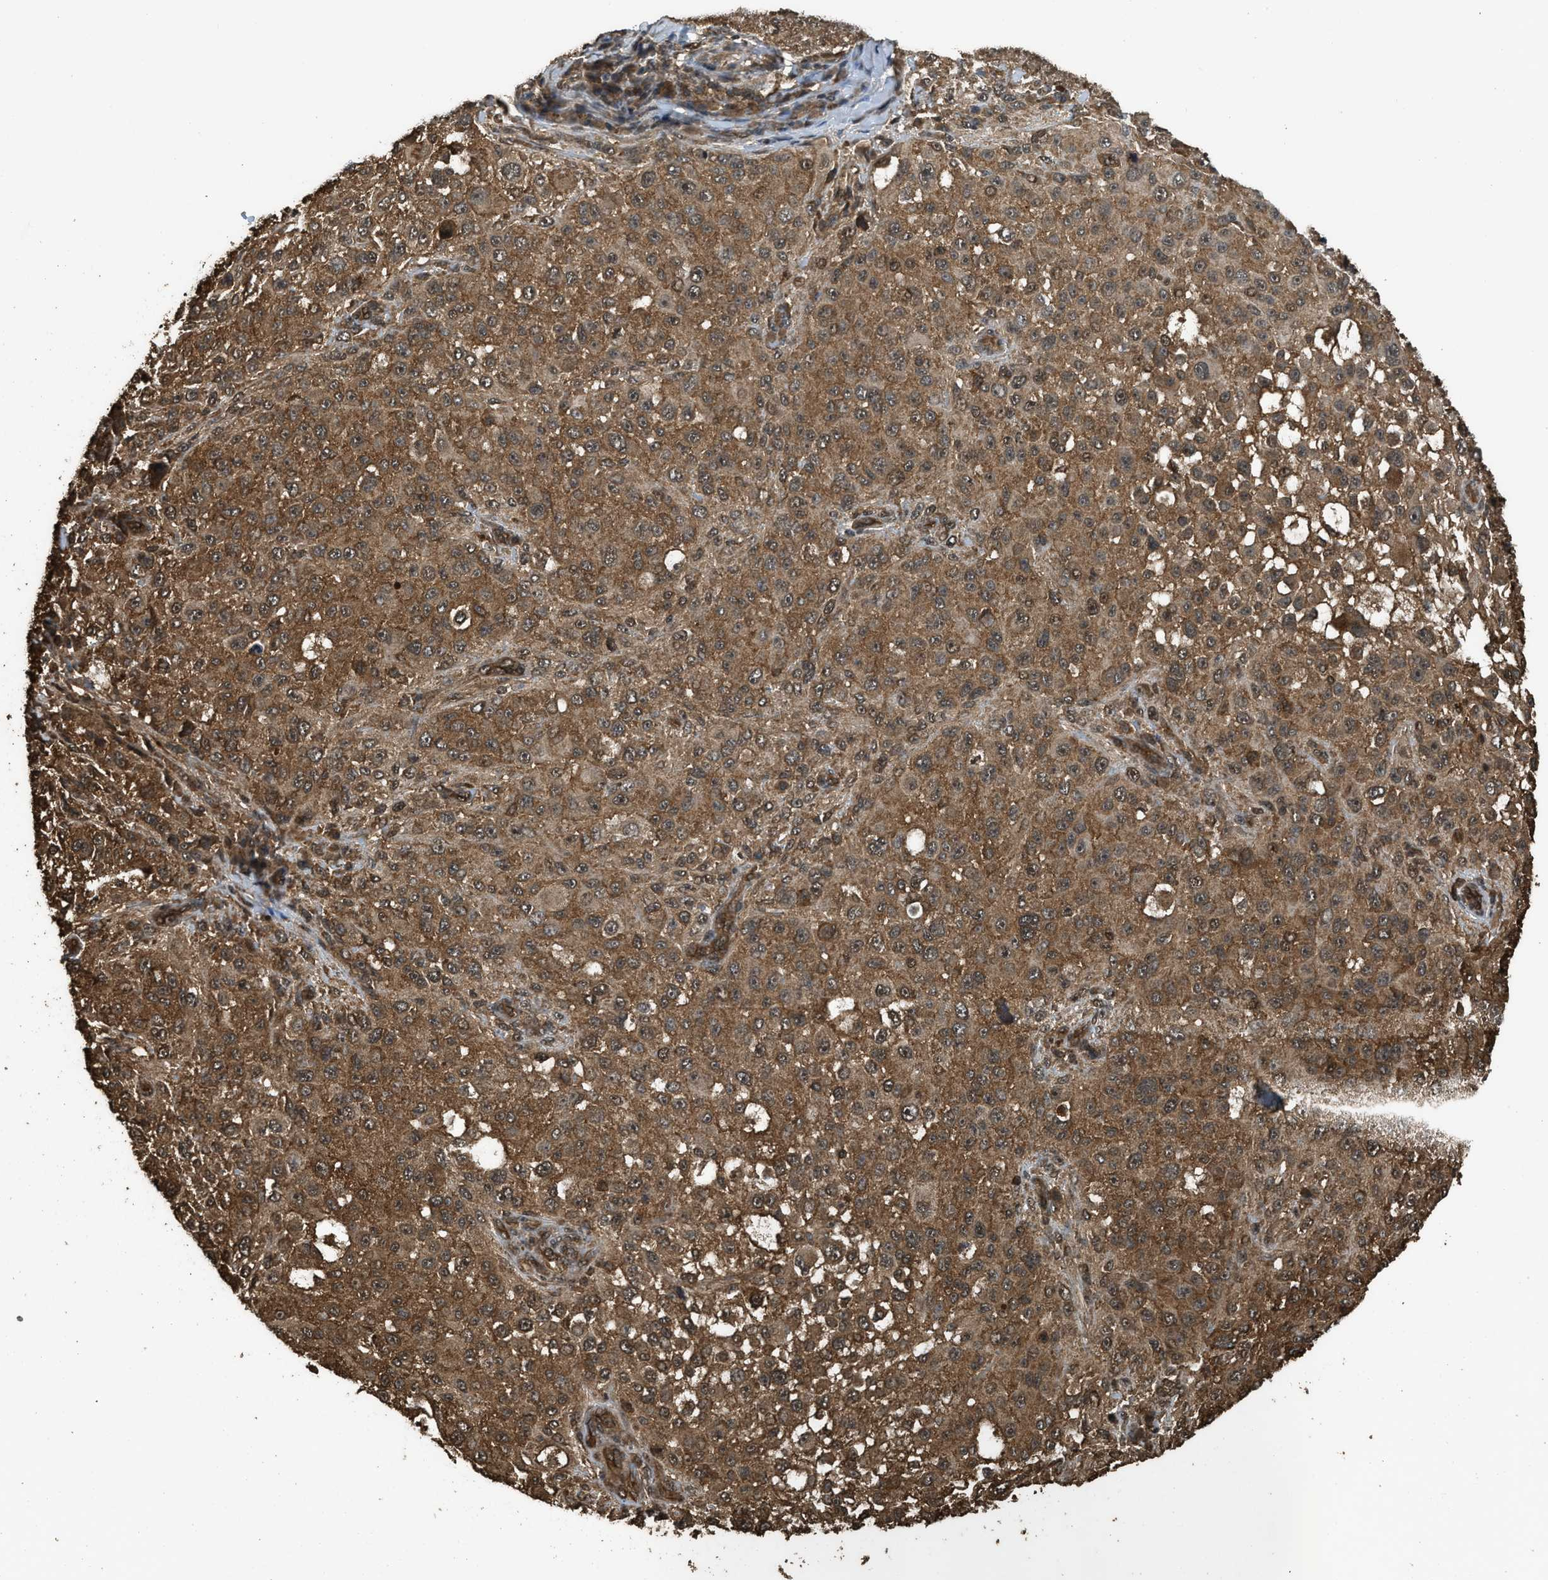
{"staining": {"intensity": "moderate", "quantity": ">75%", "location": "cytoplasmic/membranous"}, "tissue": "melanoma", "cell_type": "Tumor cells", "image_type": "cancer", "snomed": [{"axis": "morphology", "description": "Necrosis, NOS"}, {"axis": "morphology", "description": "Malignant melanoma, NOS"}, {"axis": "topography", "description": "Skin"}], "caption": "Immunohistochemical staining of human malignant melanoma shows medium levels of moderate cytoplasmic/membranous expression in approximately >75% of tumor cells.", "gene": "MYBL2", "patient": {"sex": "female", "age": 87}}